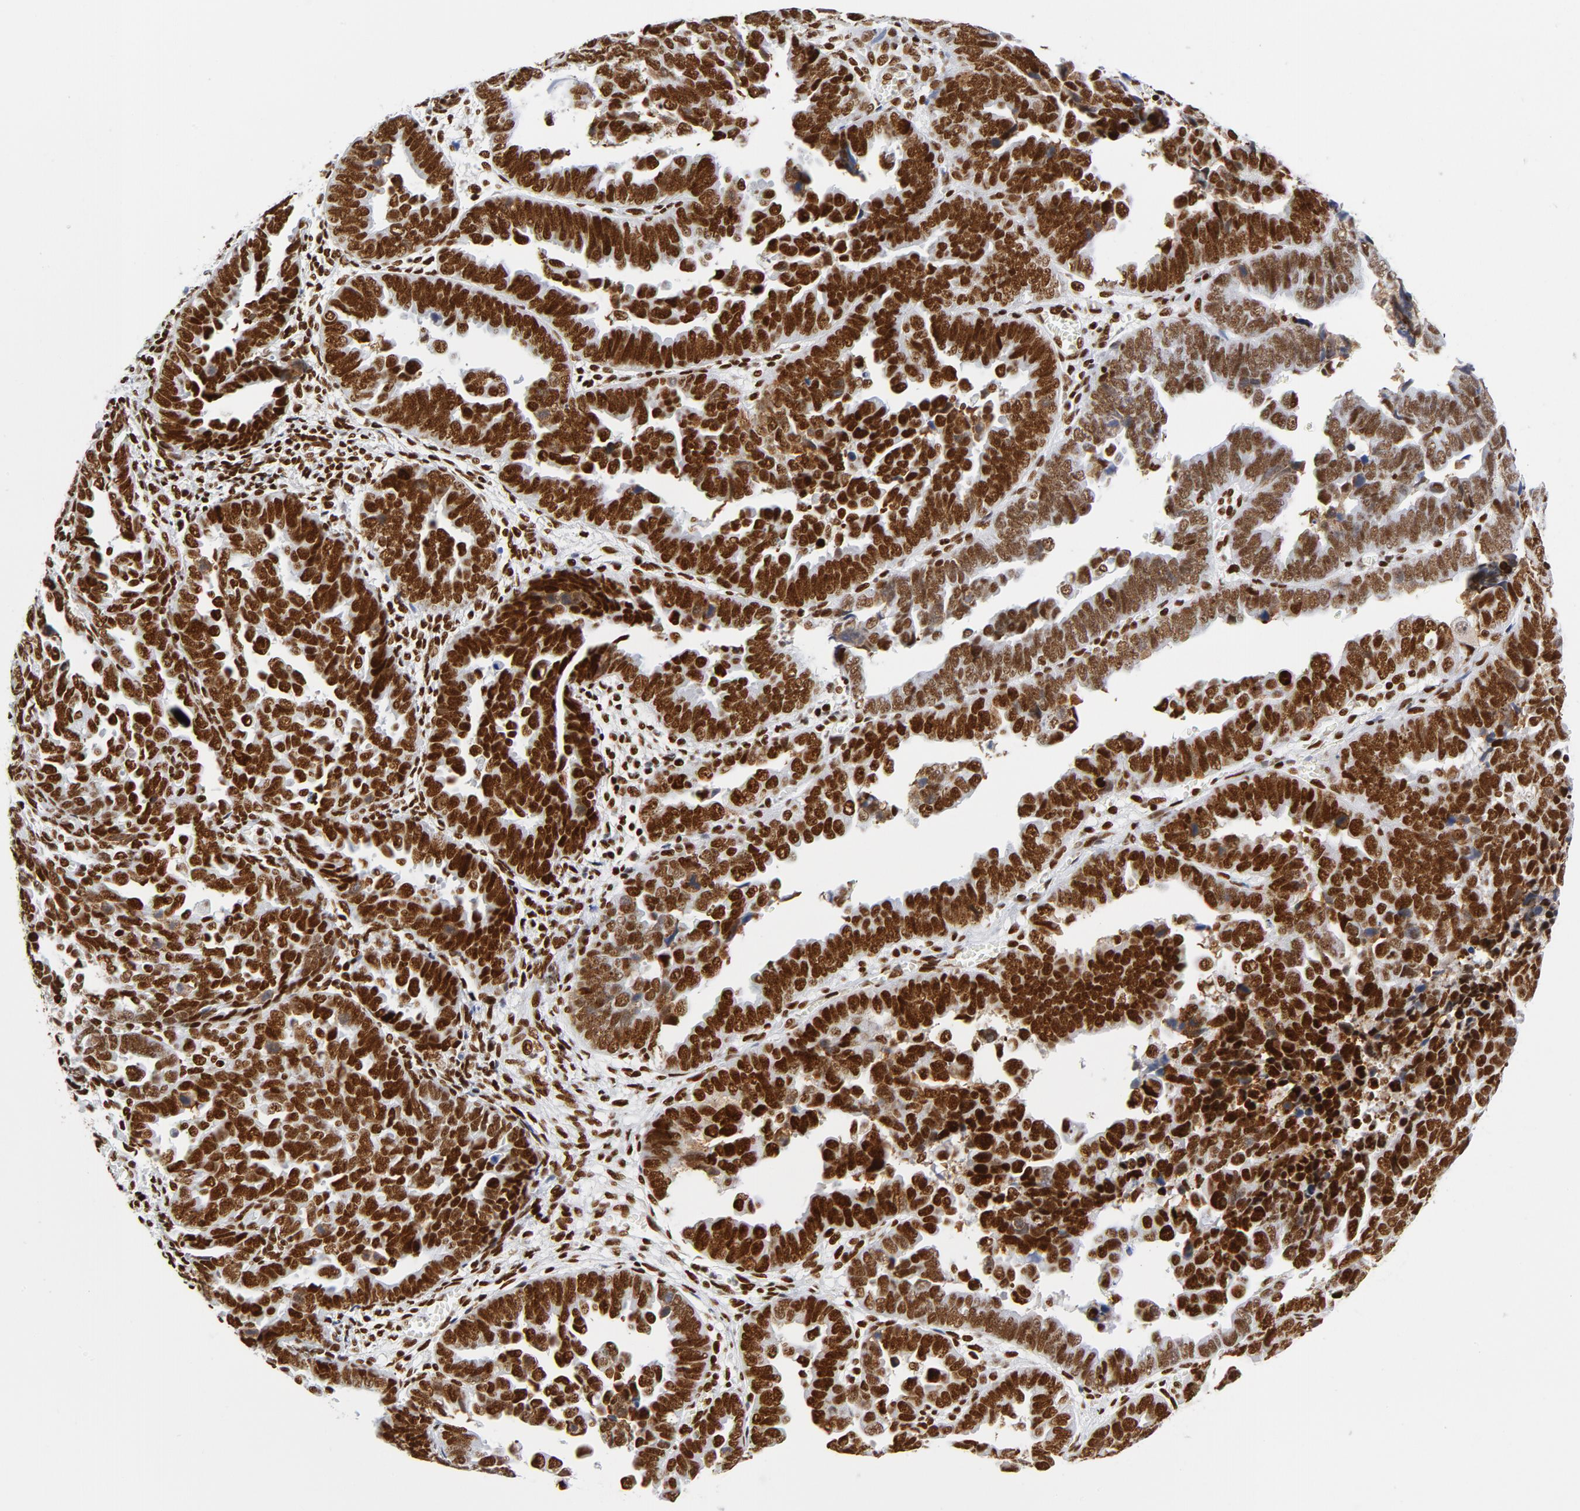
{"staining": {"intensity": "strong", "quantity": ">75%", "location": "nuclear"}, "tissue": "endometrial cancer", "cell_type": "Tumor cells", "image_type": "cancer", "snomed": [{"axis": "morphology", "description": "Adenocarcinoma, NOS"}, {"axis": "topography", "description": "Endometrium"}], "caption": "Adenocarcinoma (endometrial) stained with DAB IHC shows high levels of strong nuclear positivity in about >75% of tumor cells. The staining was performed using DAB (3,3'-diaminobenzidine), with brown indicating positive protein expression. Nuclei are stained blue with hematoxylin.", "gene": "XRCC5", "patient": {"sex": "female", "age": 75}}